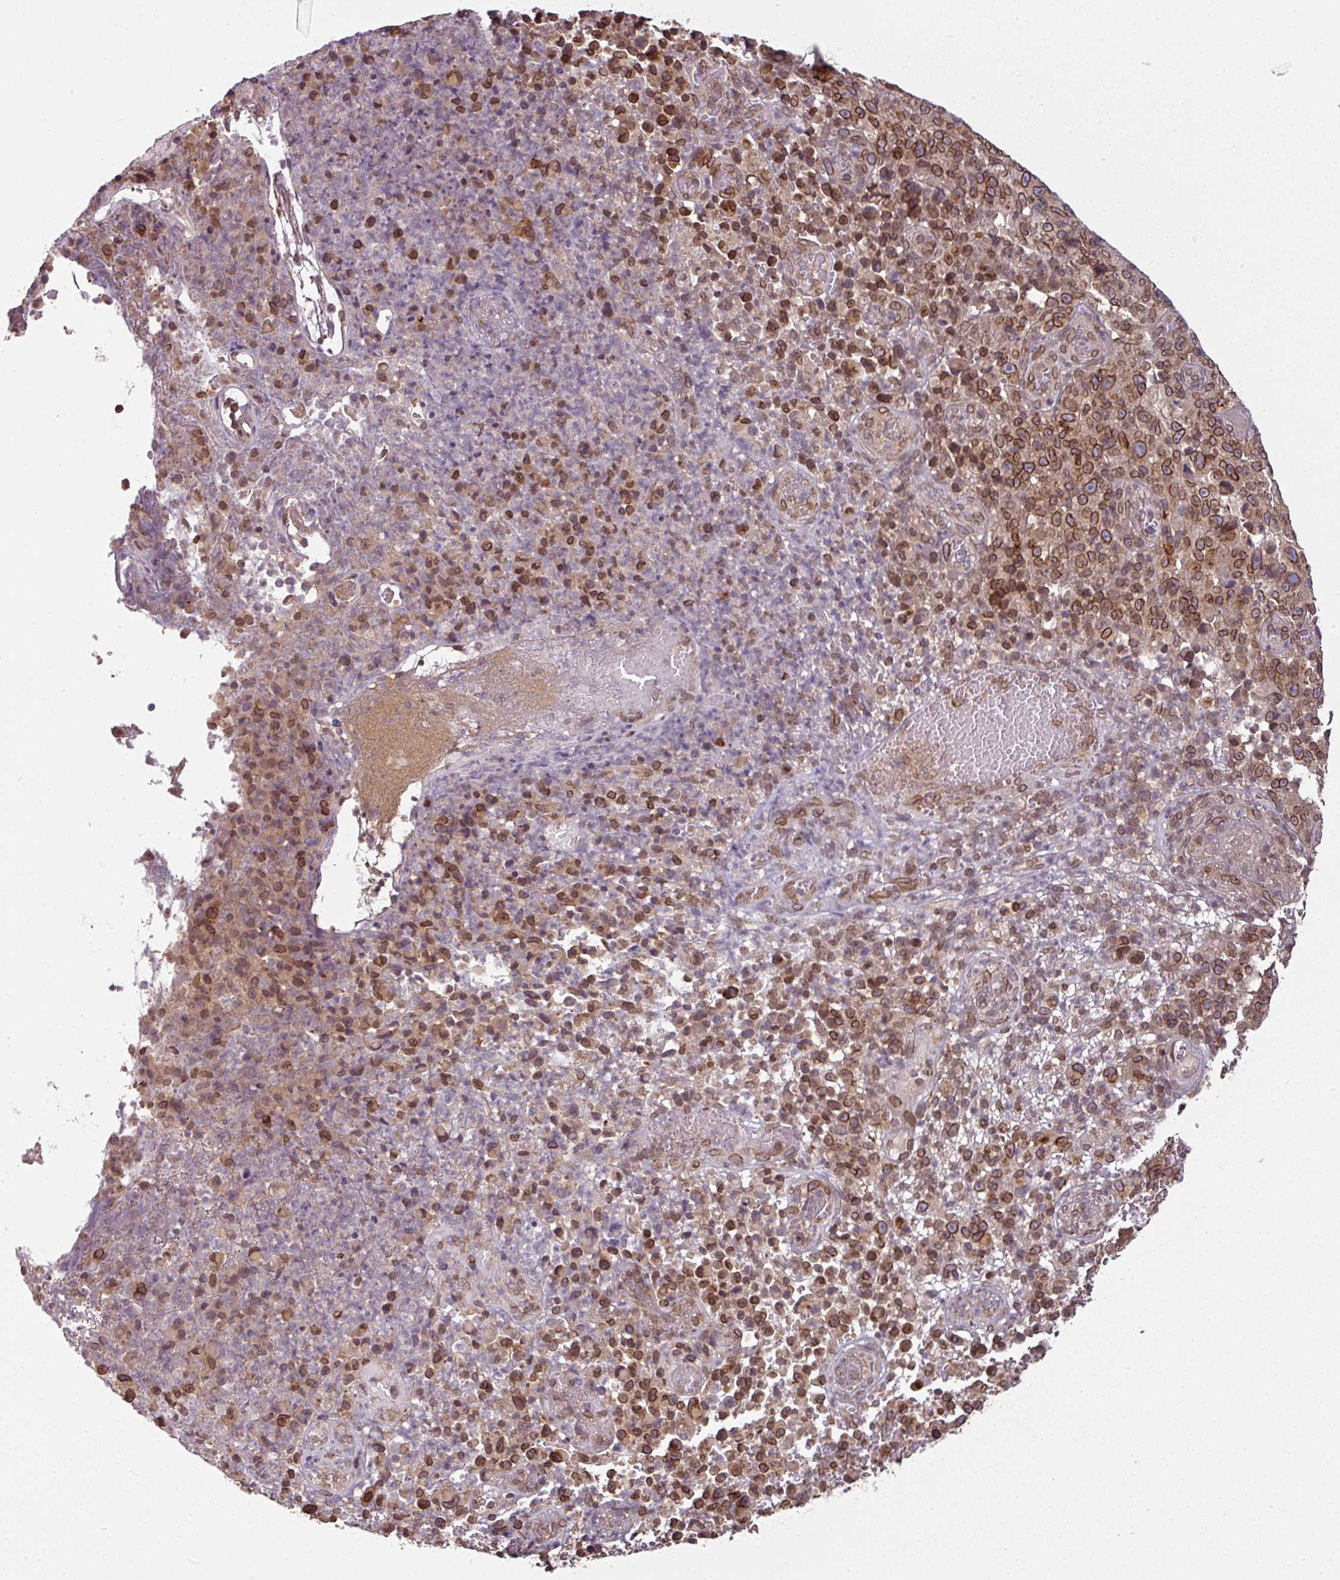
{"staining": {"intensity": "strong", "quantity": ">75%", "location": "cytoplasmic/membranous,nuclear"}, "tissue": "melanoma", "cell_type": "Tumor cells", "image_type": "cancer", "snomed": [{"axis": "morphology", "description": "Malignant melanoma, NOS"}, {"axis": "topography", "description": "Skin"}], "caption": "A high amount of strong cytoplasmic/membranous and nuclear expression is seen in about >75% of tumor cells in melanoma tissue.", "gene": "RANGAP1", "patient": {"sex": "female", "age": 82}}